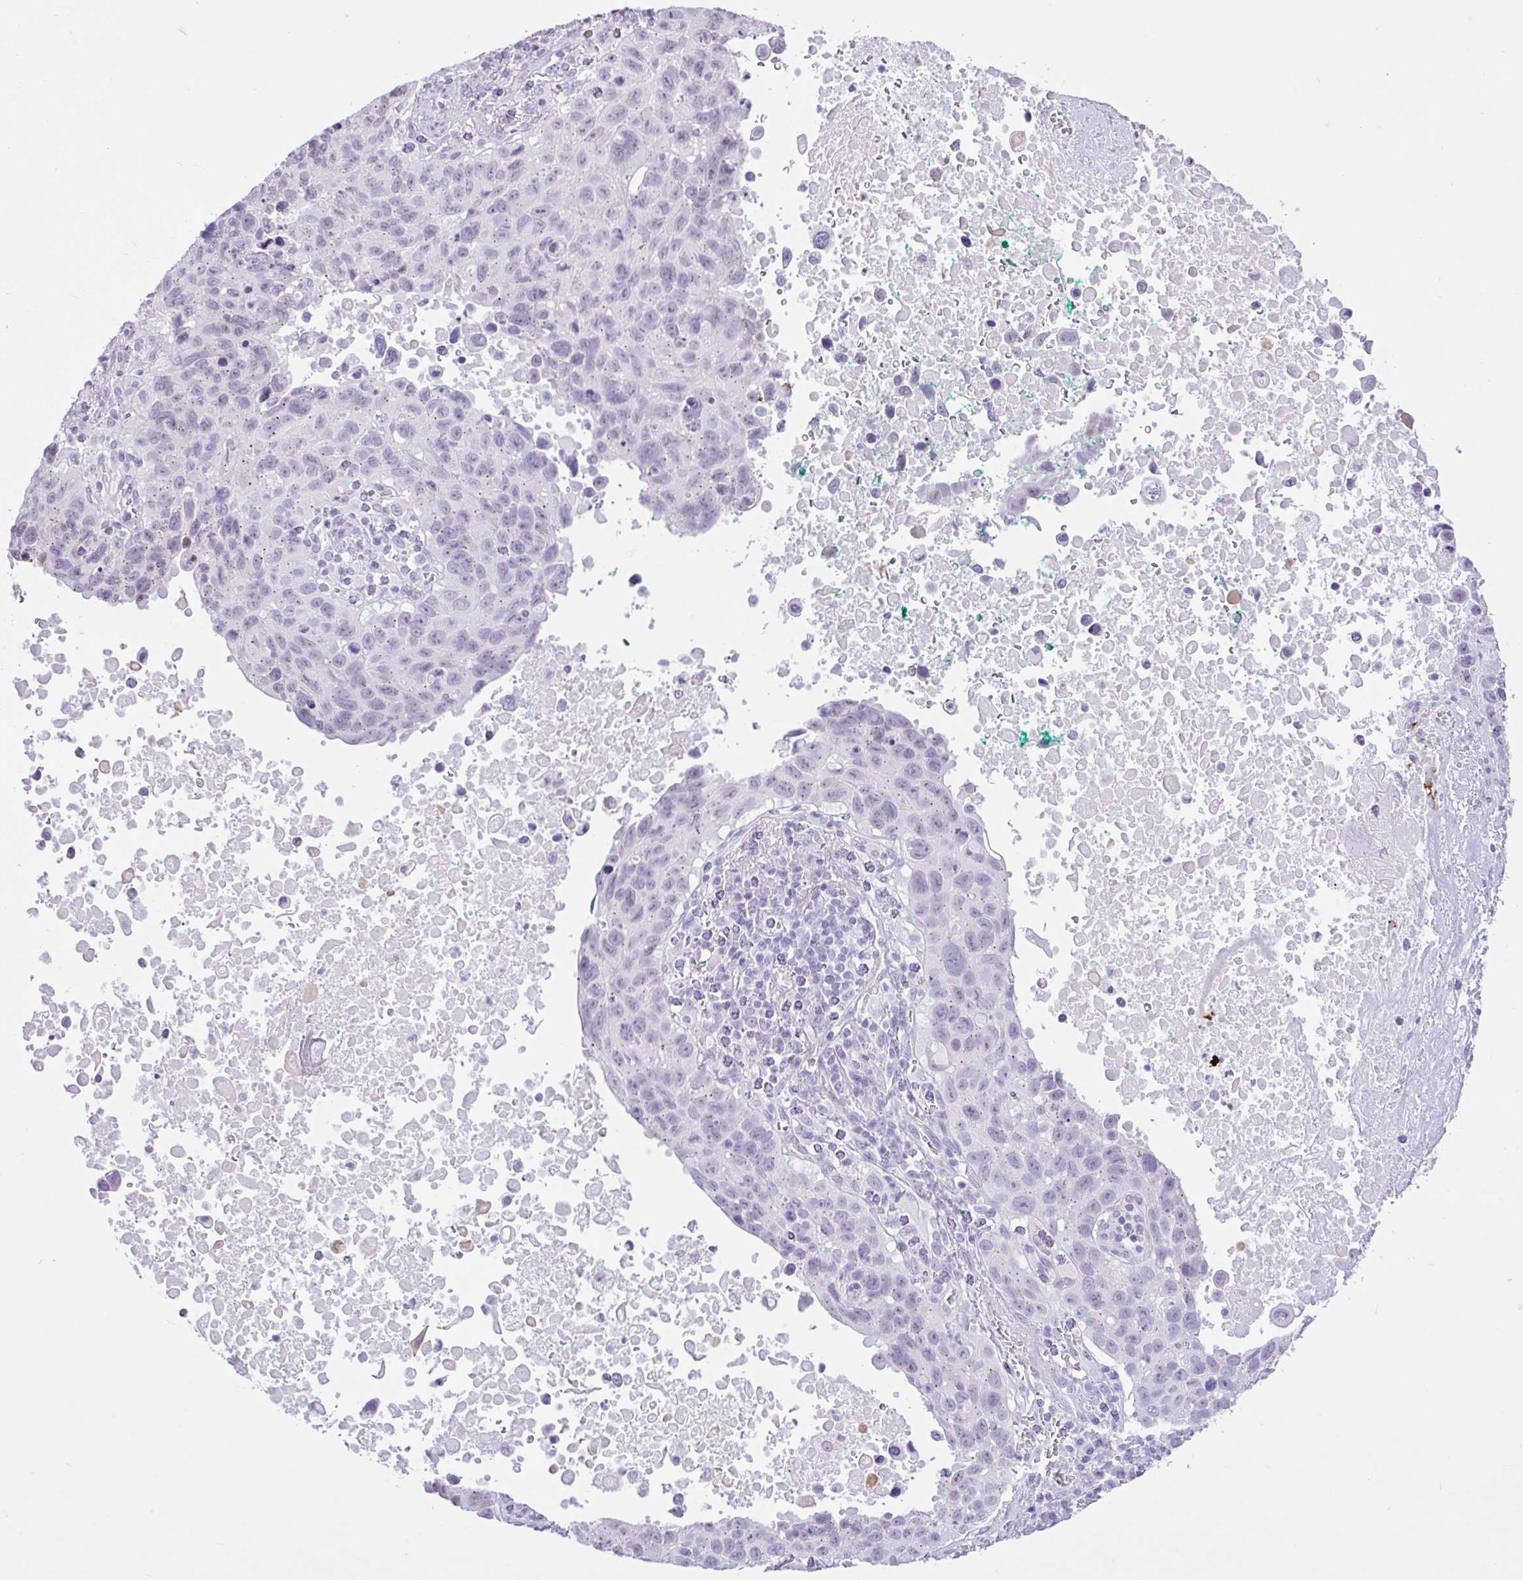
{"staining": {"intensity": "negative", "quantity": "none", "location": "none"}, "tissue": "lung cancer", "cell_type": "Tumor cells", "image_type": "cancer", "snomed": [{"axis": "morphology", "description": "Squamous cell carcinoma, NOS"}, {"axis": "topography", "description": "Lung"}], "caption": "Tumor cells are negative for protein expression in human squamous cell carcinoma (lung).", "gene": "REEP1", "patient": {"sex": "male", "age": 66}}